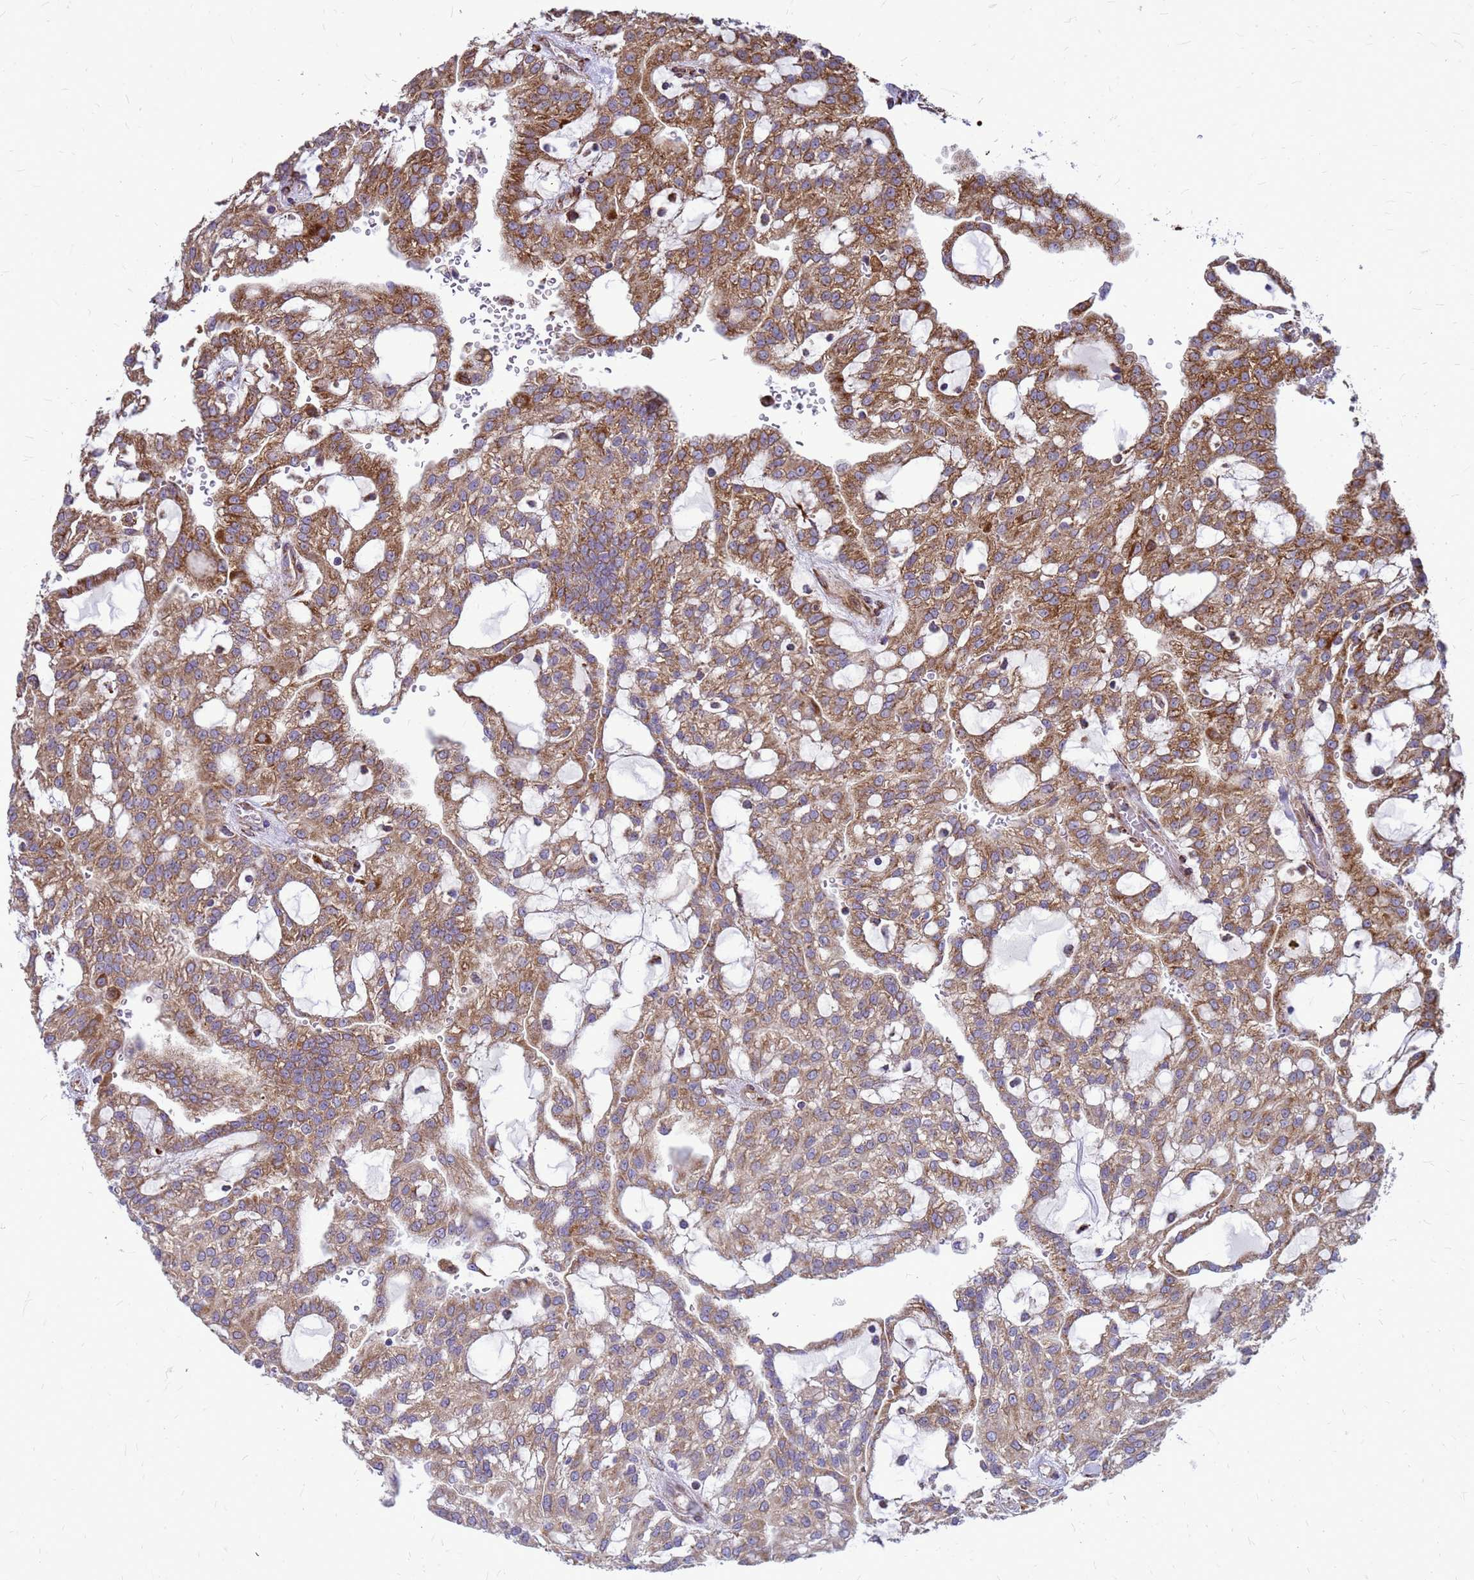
{"staining": {"intensity": "moderate", "quantity": ">75%", "location": "cytoplasmic/membranous"}, "tissue": "renal cancer", "cell_type": "Tumor cells", "image_type": "cancer", "snomed": [{"axis": "morphology", "description": "Adenocarcinoma, NOS"}, {"axis": "topography", "description": "Kidney"}], "caption": "A brown stain shows moderate cytoplasmic/membranous expression of a protein in human renal cancer (adenocarcinoma) tumor cells.", "gene": "FSTL4", "patient": {"sex": "male", "age": 63}}